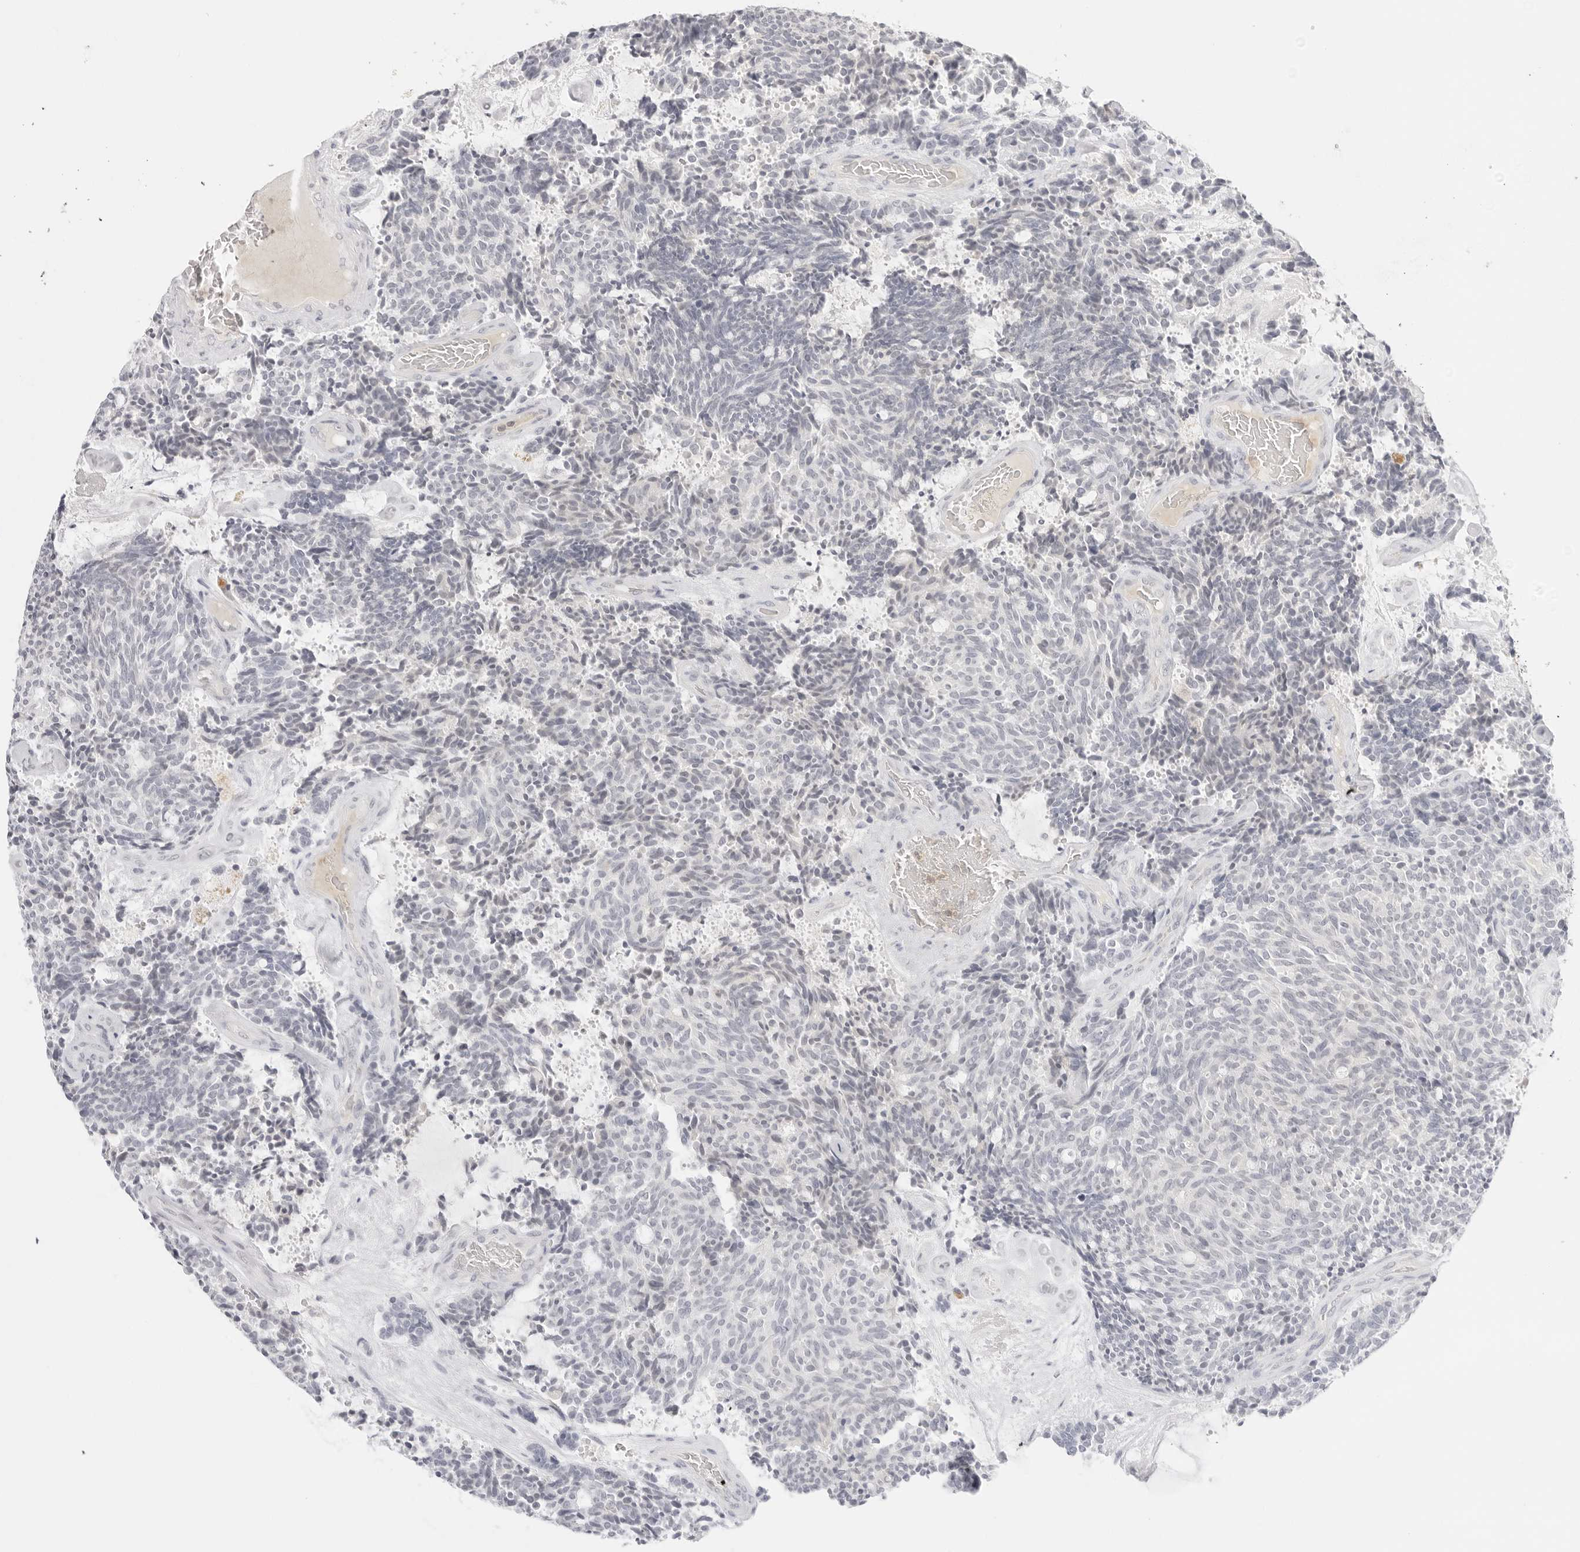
{"staining": {"intensity": "negative", "quantity": "none", "location": "none"}, "tissue": "carcinoid", "cell_type": "Tumor cells", "image_type": "cancer", "snomed": [{"axis": "morphology", "description": "Carcinoid, malignant, NOS"}, {"axis": "topography", "description": "Pancreas"}], "caption": "The photomicrograph reveals no staining of tumor cells in carcinoid.", "gene": "TNFRSF14", "patient": {"sex": "female", "age": 54}}